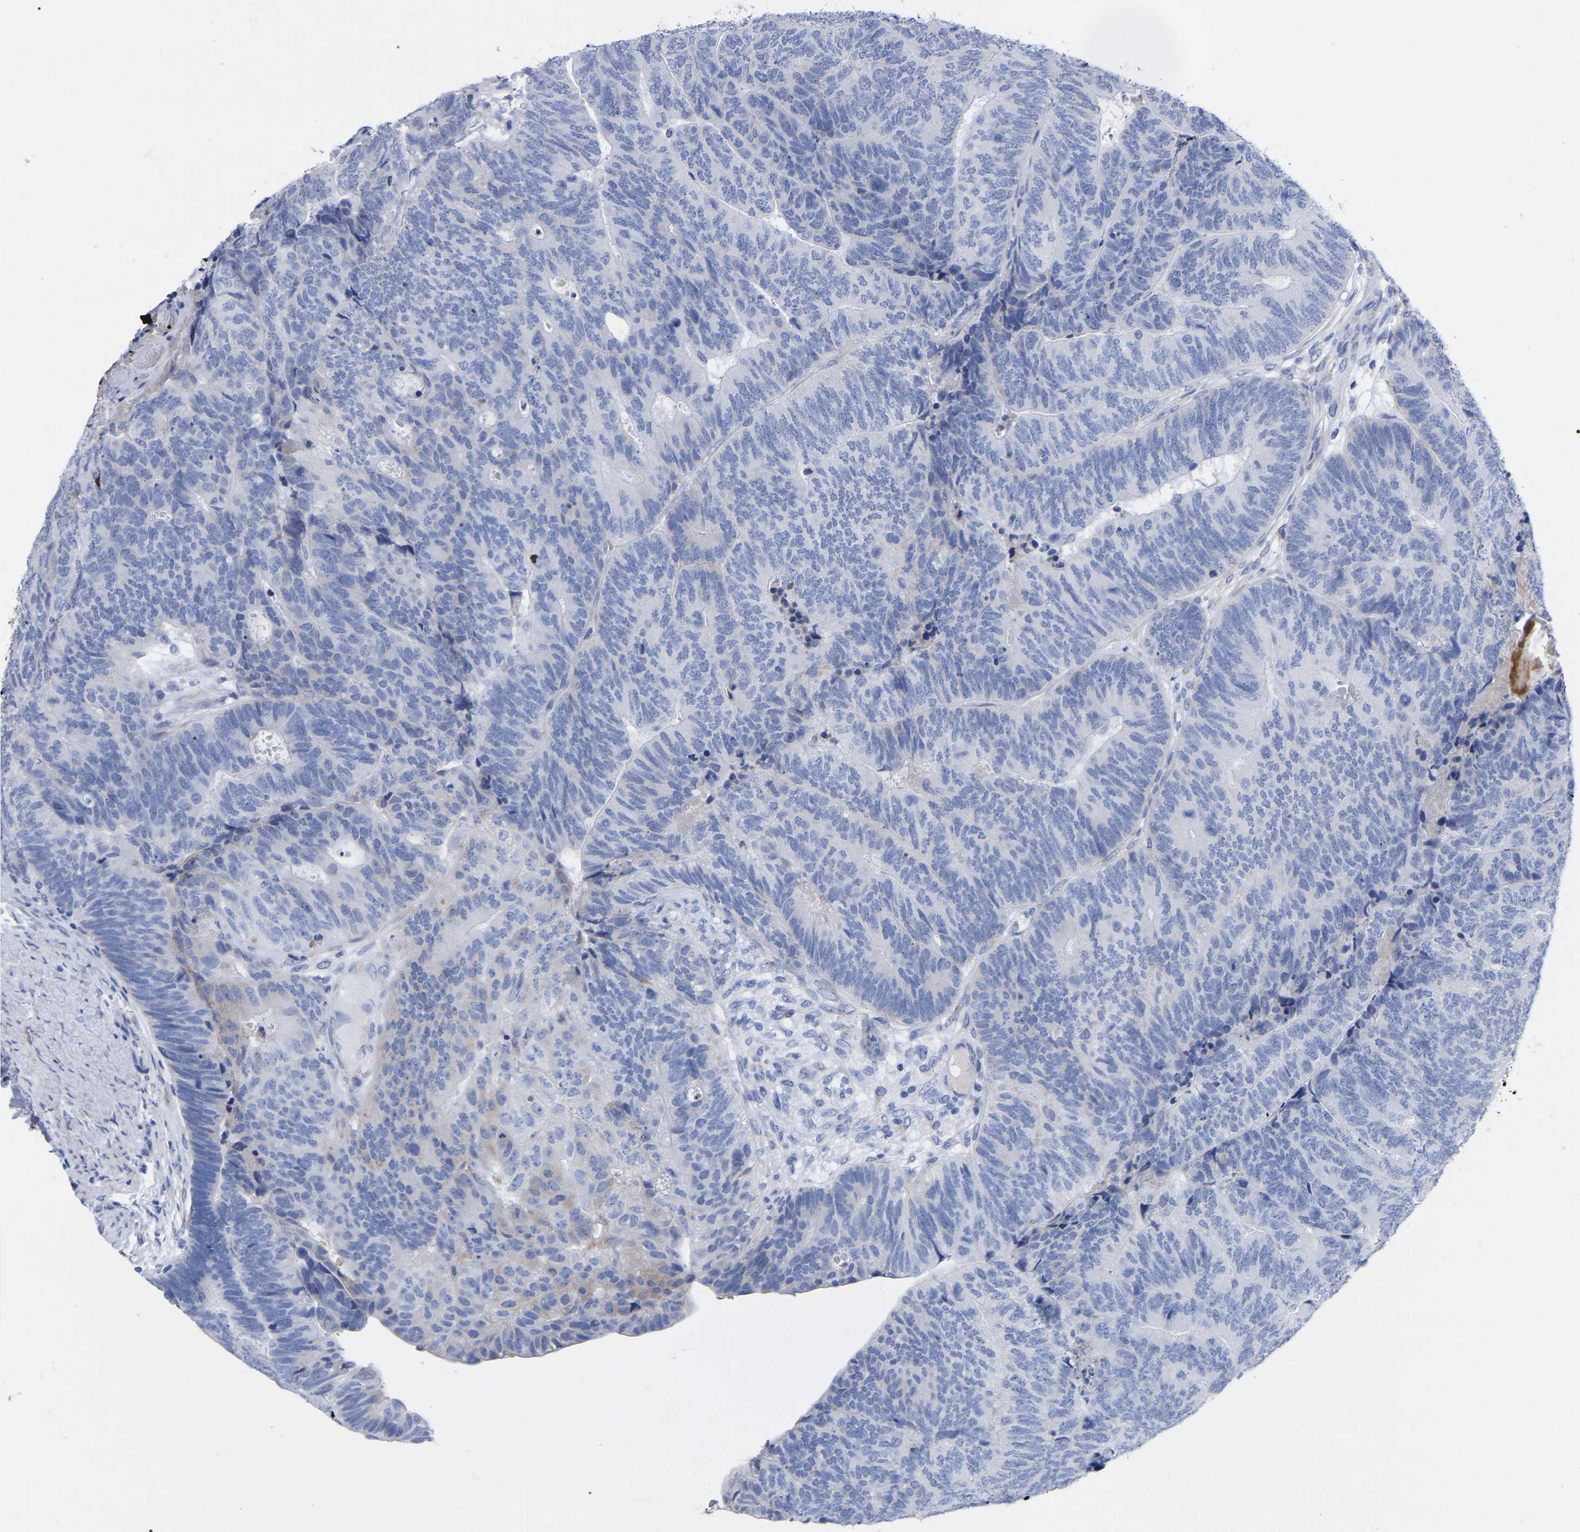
{"staining": {"intensity": "negative", "quantity": "none", "location": "none"}, "tissue": "colorectal cancer", "cell_type": "Tumor cells", "image_type": "cancer", "snomed": [{"axis": "morphology", "description": "Normal tissue, NOS"}, {"axis": "morphology", "description": "Adenocarcinoma, NOS"}, {"axis": "topography", "description": "Rectum"}], "caption": "High power microscopy micrograph of an immunohistochemistry (IHC) histopathology image of adenocarcinoma (colorectal), revealing no significant staining in tumor cells.", "gene": "GDF3", "patient": {"sex": "female", "age": 66}}